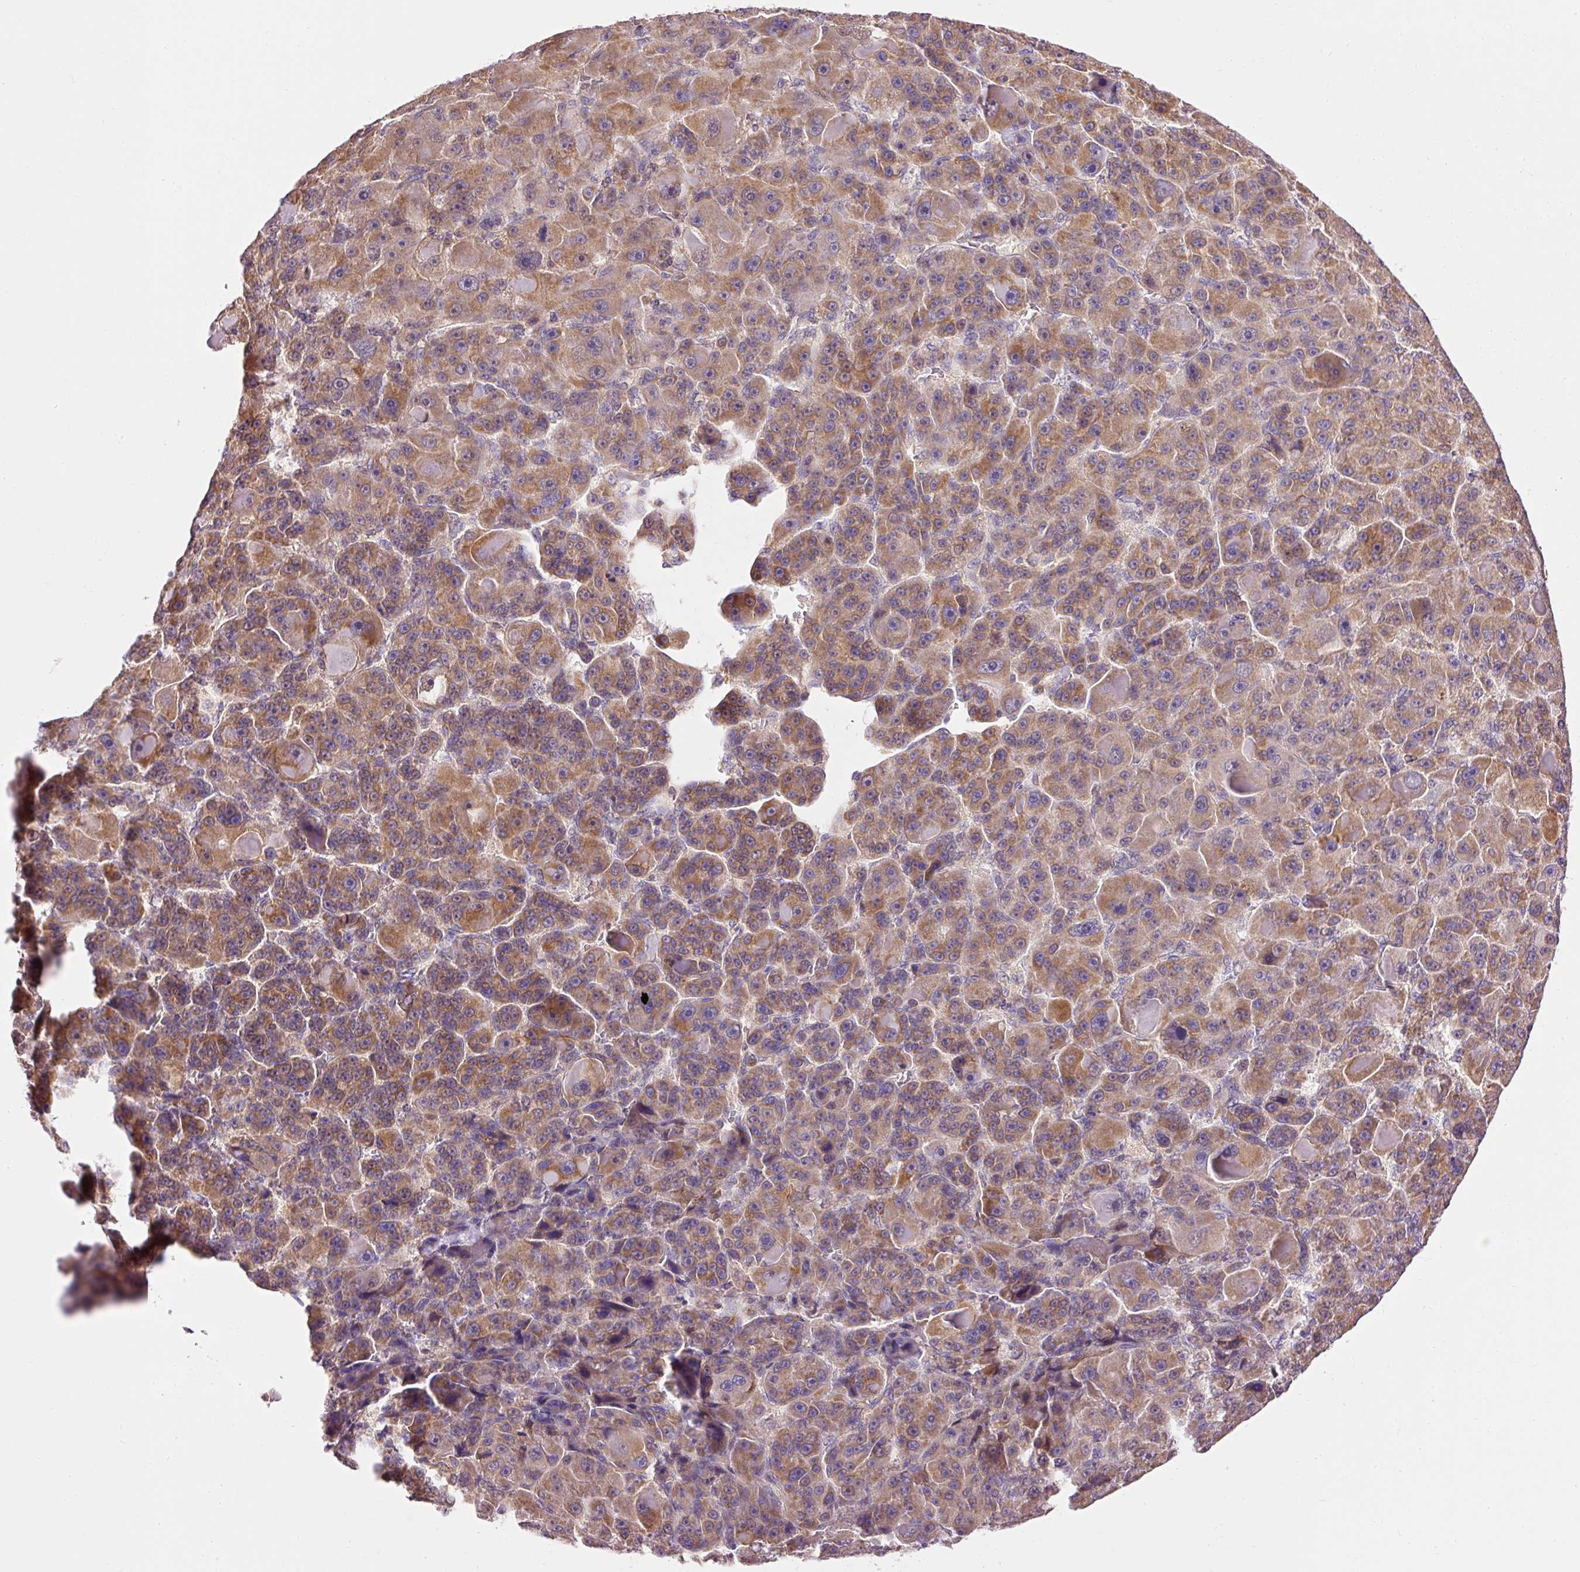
{"staining": {"intensity": "moderate", "quantity": ">75%", "location": "cytoplasmic/membranous"}, "tissue": "liver cancer", "cell_type": "Tumor cells", "image_type": "cancer", "snomed": [{"axis": "morphology", "description": "Carcinoma, Hepatocellular, NOS"}, {"axis": "topography", "description": "Liver"}], "caption": "This micrograph shows liver hepatocellular carcinoma stained with IHC to label a protein in brown. The cytoplasmic/membranous of tumor cells show moderate positivity for the protein. Nuclei are counter-stained blue.", "gene": "IMMT", "patient": {"sex": "male", "age": 76}}